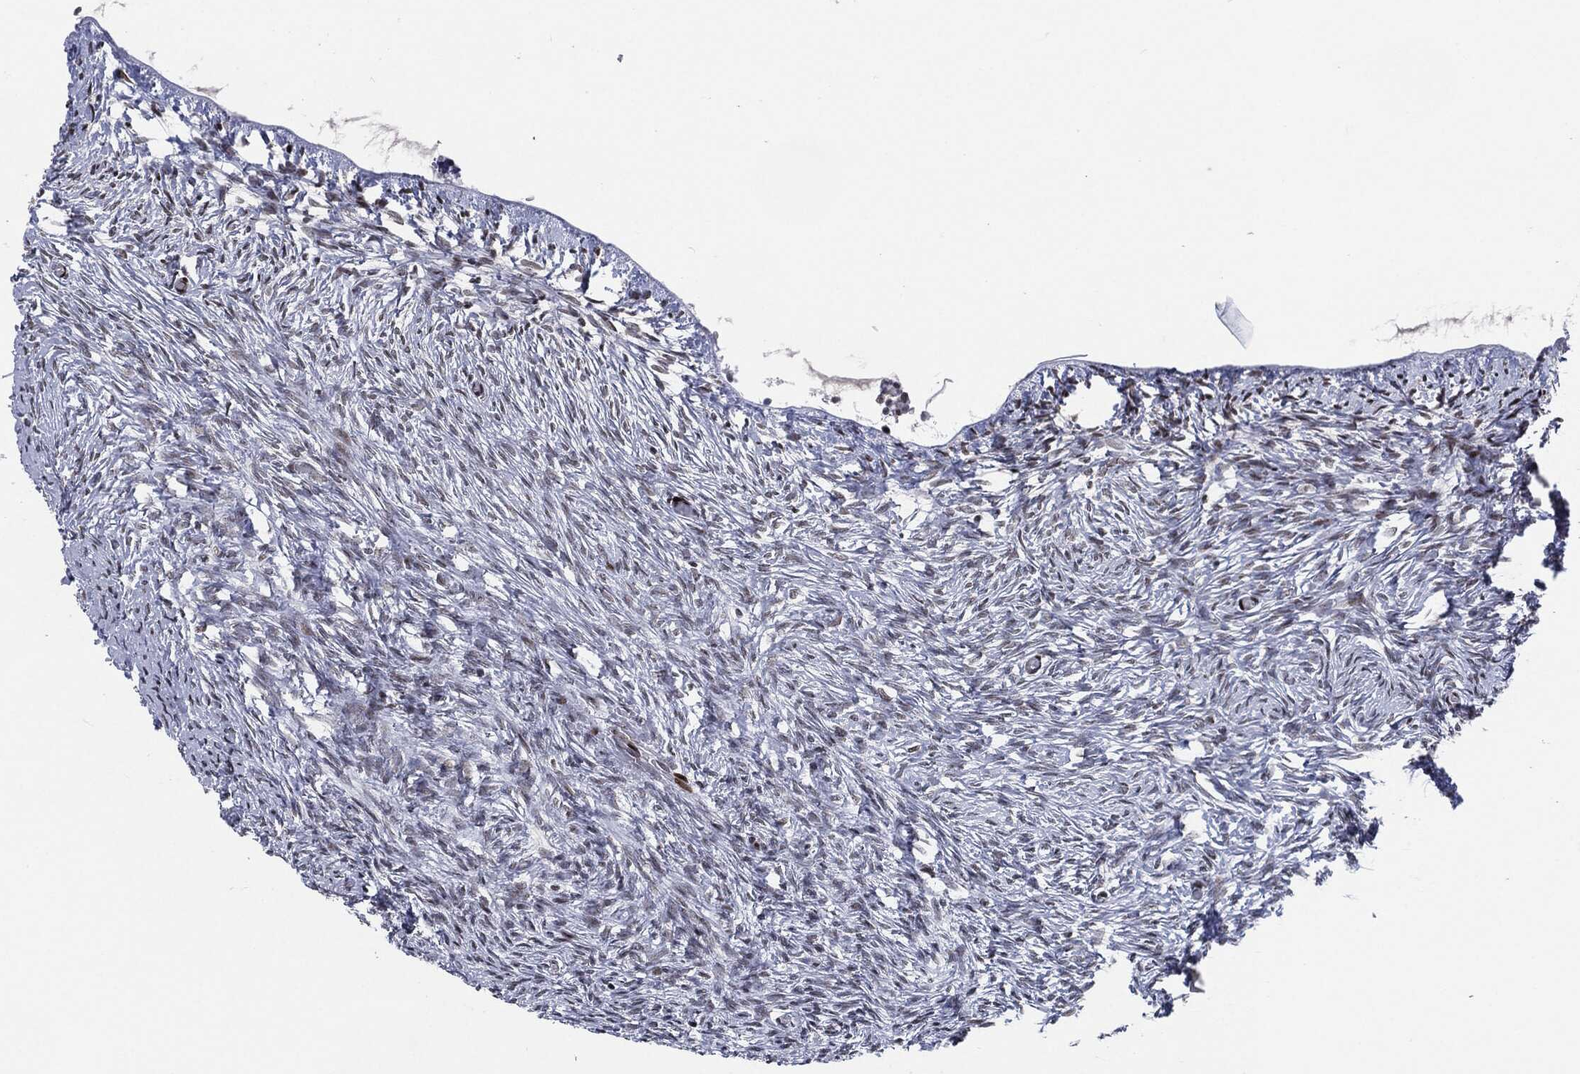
{"staining": {"intensity": "negative", "quantity": "none", "location": "none"}, "tissue": "ovary", "cell_type": "Follicle cells", "image_type": "normal", "snomed": [{"axis": "morphology", "description": "Normal tissue, NOS"}, {"axis": "topography", "description": "Ovary"}], "caption": "The IHC image has no significant positivity in follicle cells of ovary.", "gene": "AKT2", "patient": {"sex": "female", "age": 39}}